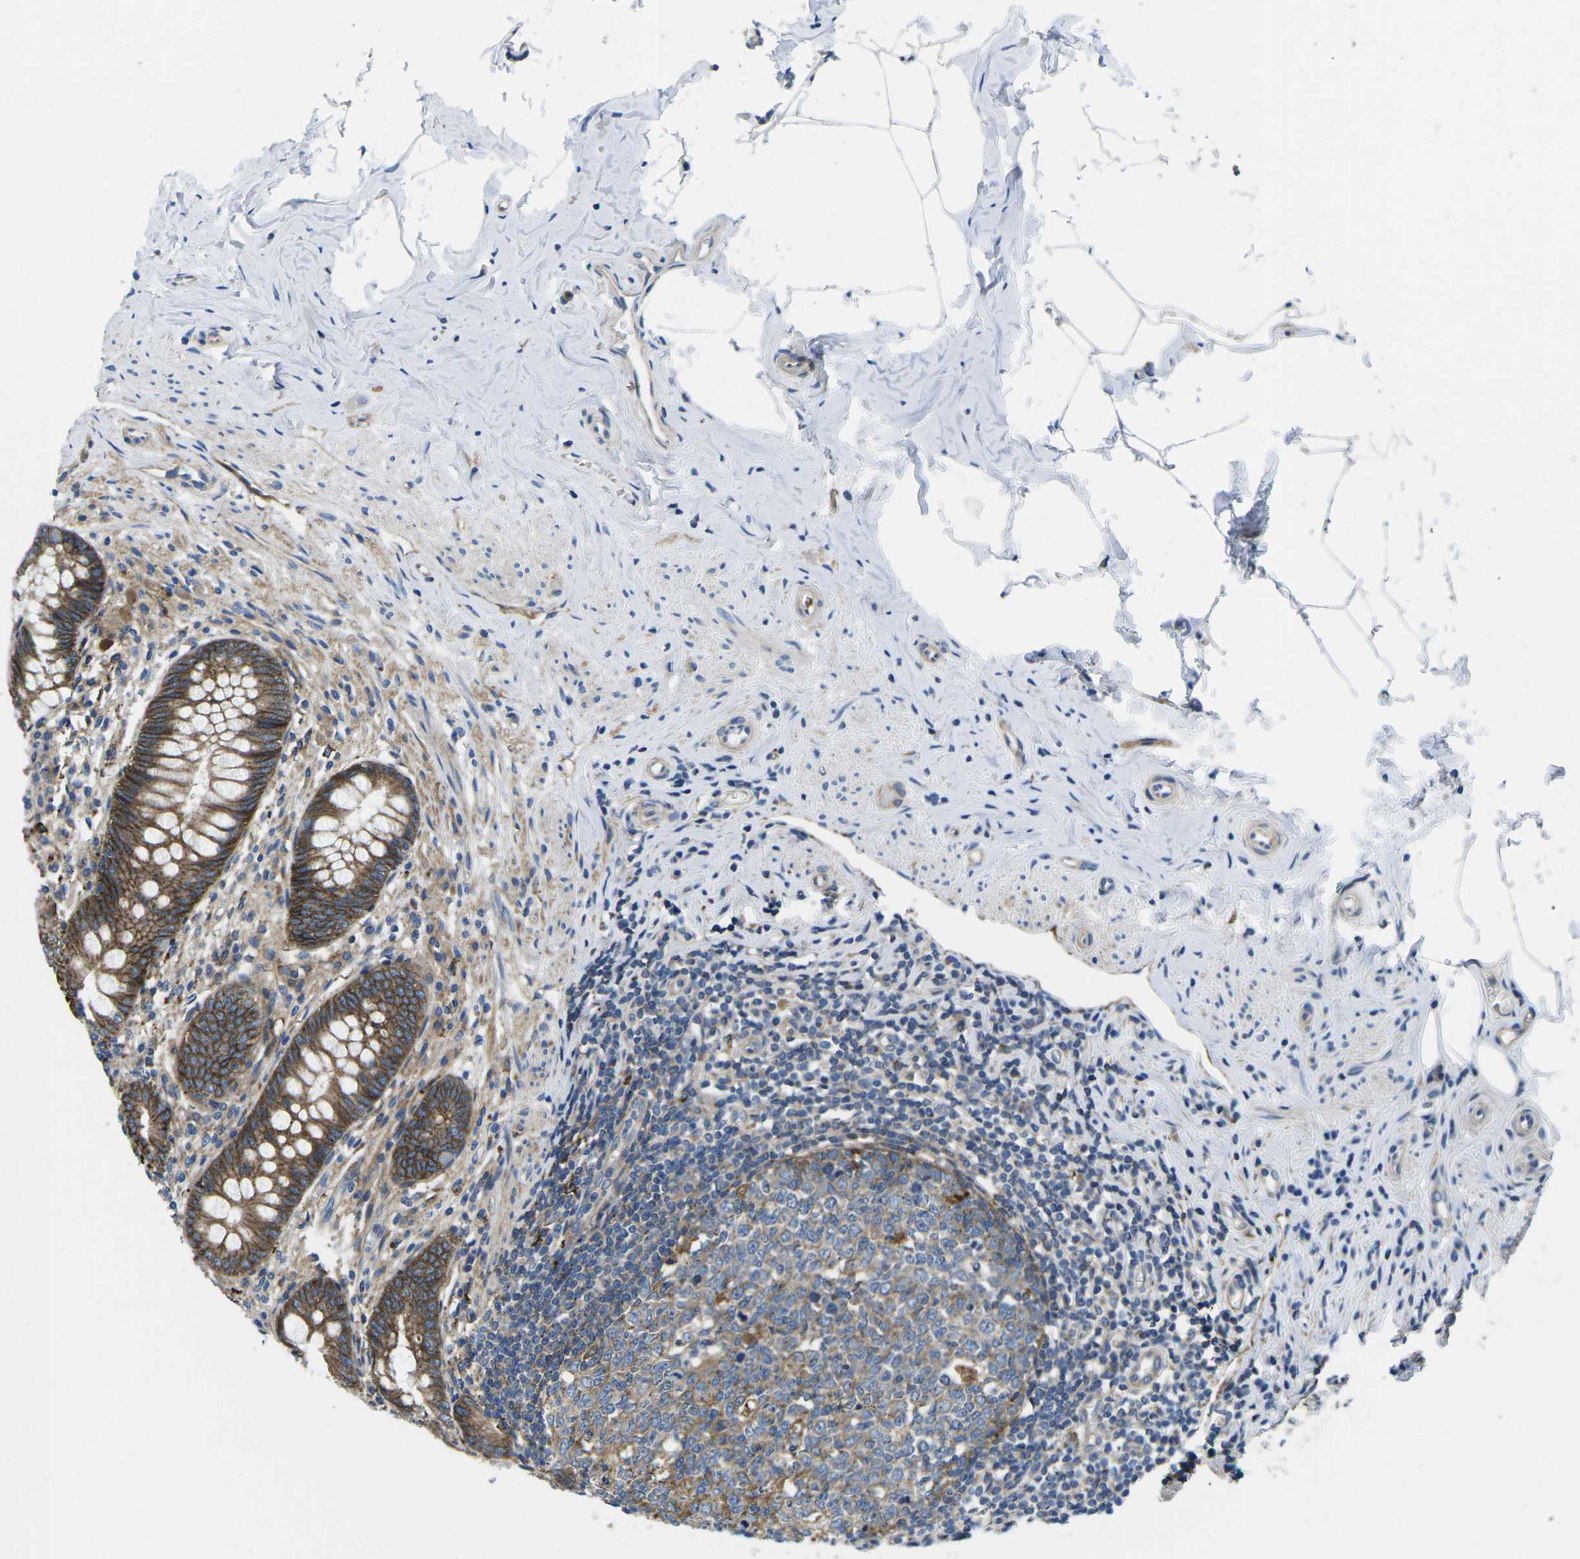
{"staining": {"intensity": "strong", "quantity": ">75%", "location": "cytoplasmic/membranous"}, "tissue": "appendix", "cell_type": "Glandular cells", "image_type": "normal", "snomed": [{"axis": "morphology", "description": "Normal tissue, NOS"}, {"axis": "topography", "description": "Appendix"}], "caption": "Immunohistochemical staining of benign appendix shows >75% levels of strong cytoplasmic/membranous protein staining in approximately >75% of glandular cells.", "gene": "DLG1", "patient": {"sex": "male", "age": 56}}